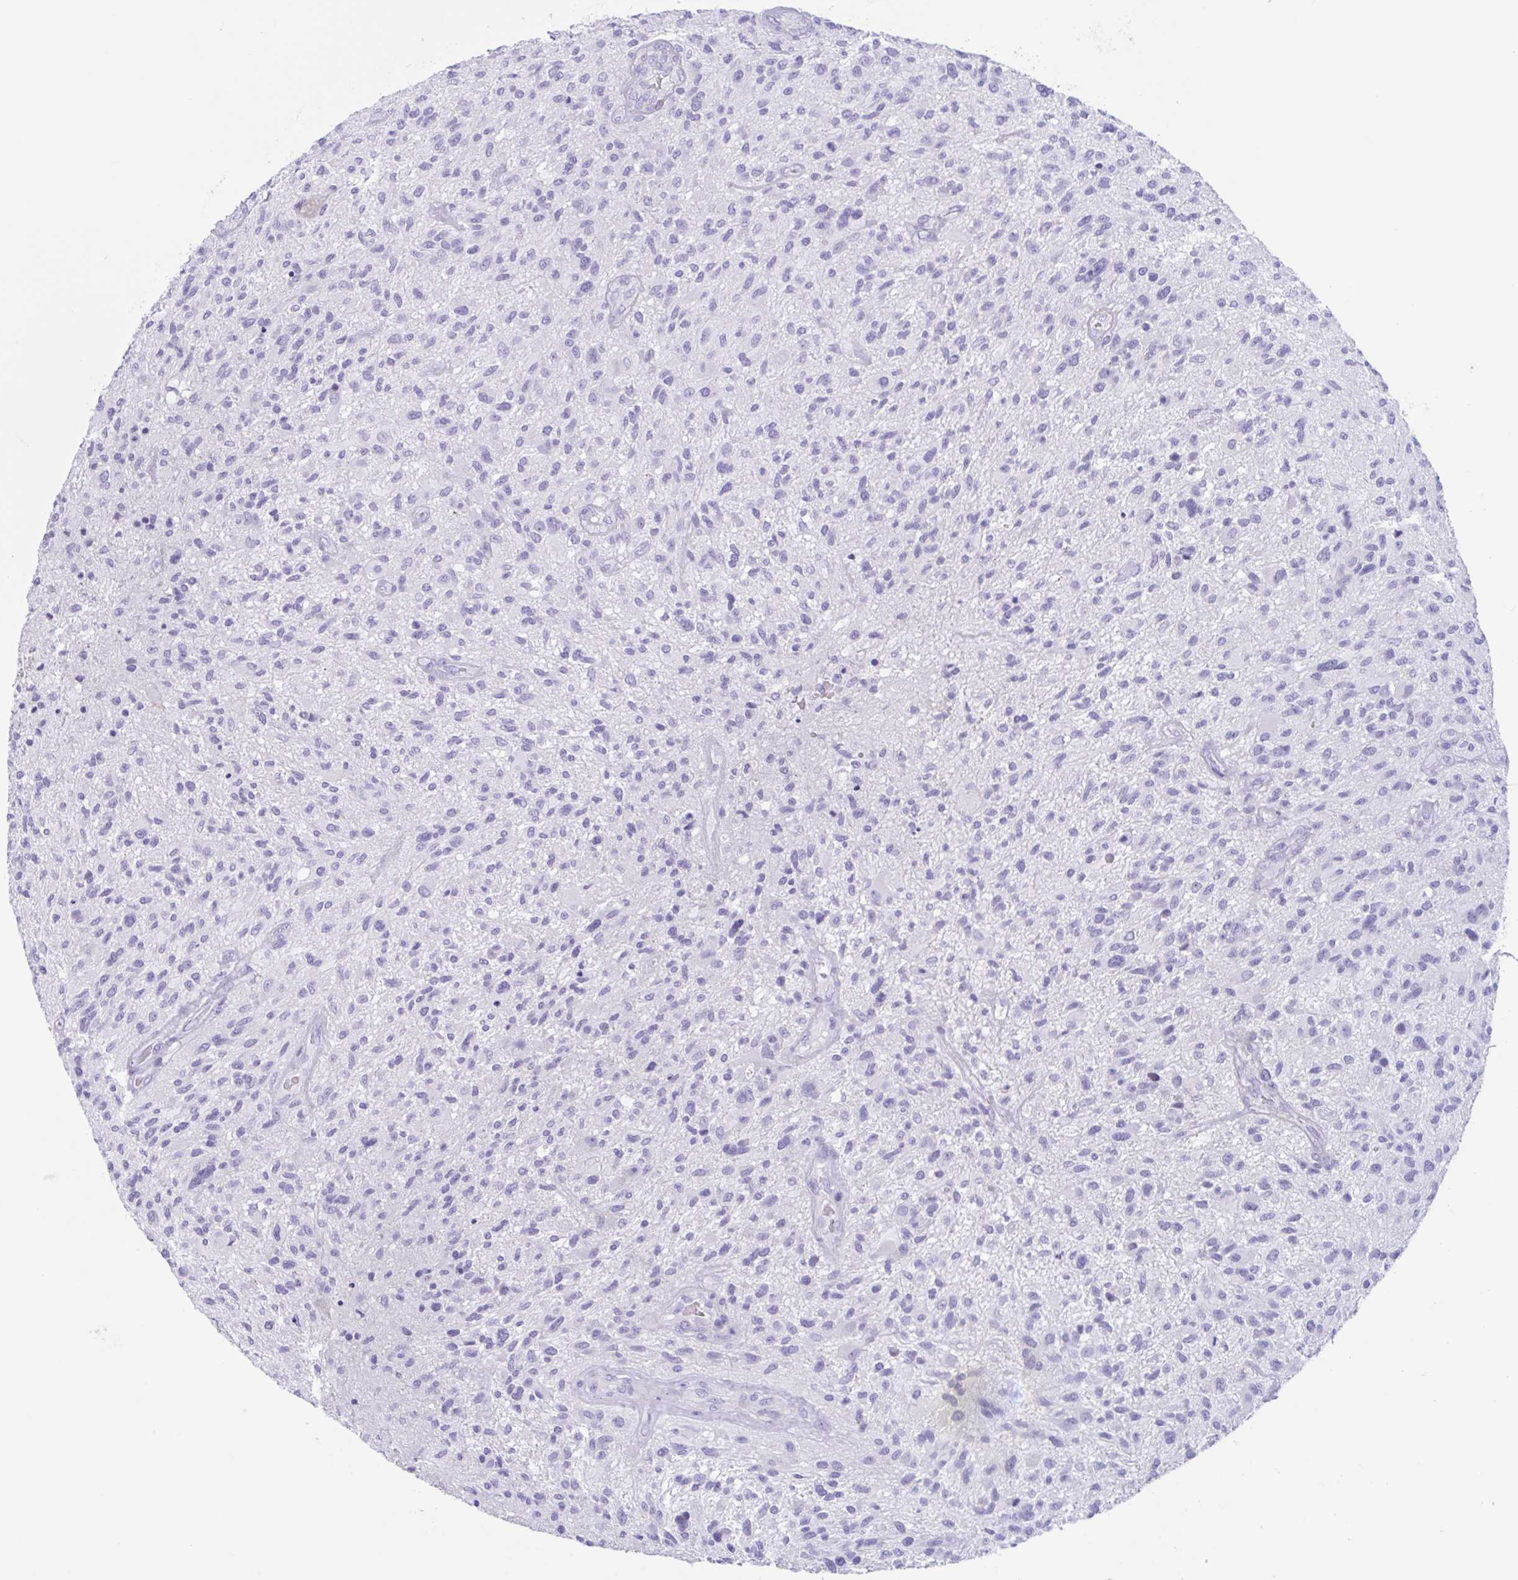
{"staining": {"intensity": "negative", "quantity": "none", "location": "none"}, "tissue": "glioma", "cell_type": "Tumor cells", "image_type": "cancer", "snomed": [{"axis": "morphology", "description": "Glioma, malignant, High grade"}, {"axis": "topography", "description": "Brain"}], "caption": "This is an immunohistochemistry image of human glioma. There is no staining in tumor cells.", "gene": "TAS2R41", "patient": {"sex": "male", "age": 47}}